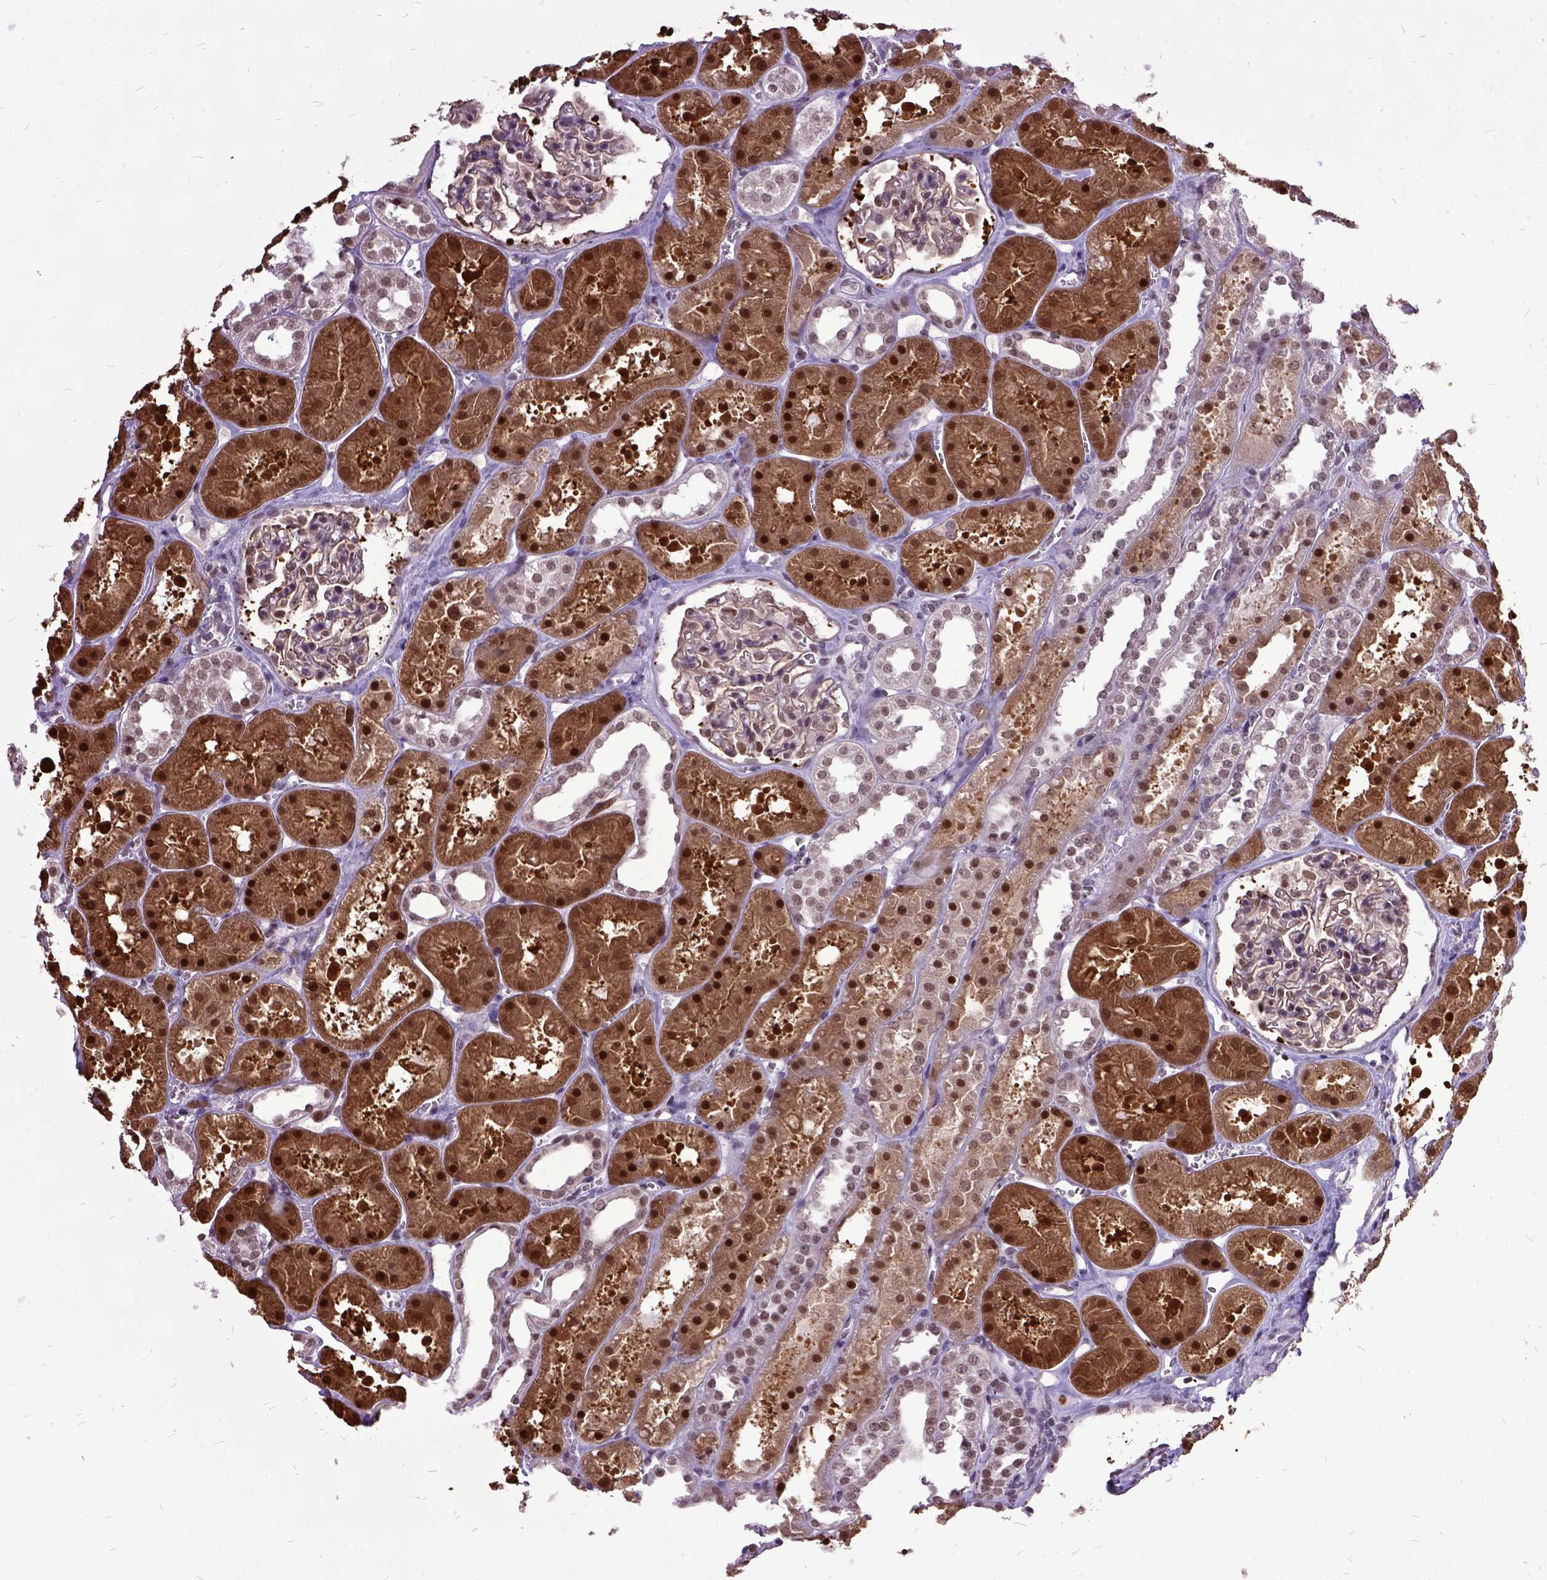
{"staining": {"intensity": "moderate", "quantity": "<25%", "location": "nuclear"}, "tissue": "kidney", "cell_type": "Cells in glomeruli", "image_type": "normal", "snomed": [{"axis": "morphology", "description": "Normal tissue, NOS"}, {"axis": "topography", "description": "Kidney"}], "caption": "Kidney stained for a protein demonstrates moderate nuclear positivity in cells in glomeruli. (DAB (3,3'-diaminobenzidine) IHC, brown staining for protein, blue staining for nuclei).", "gene": "ORC5", "patient": {"sex": "female", "age": 41}}